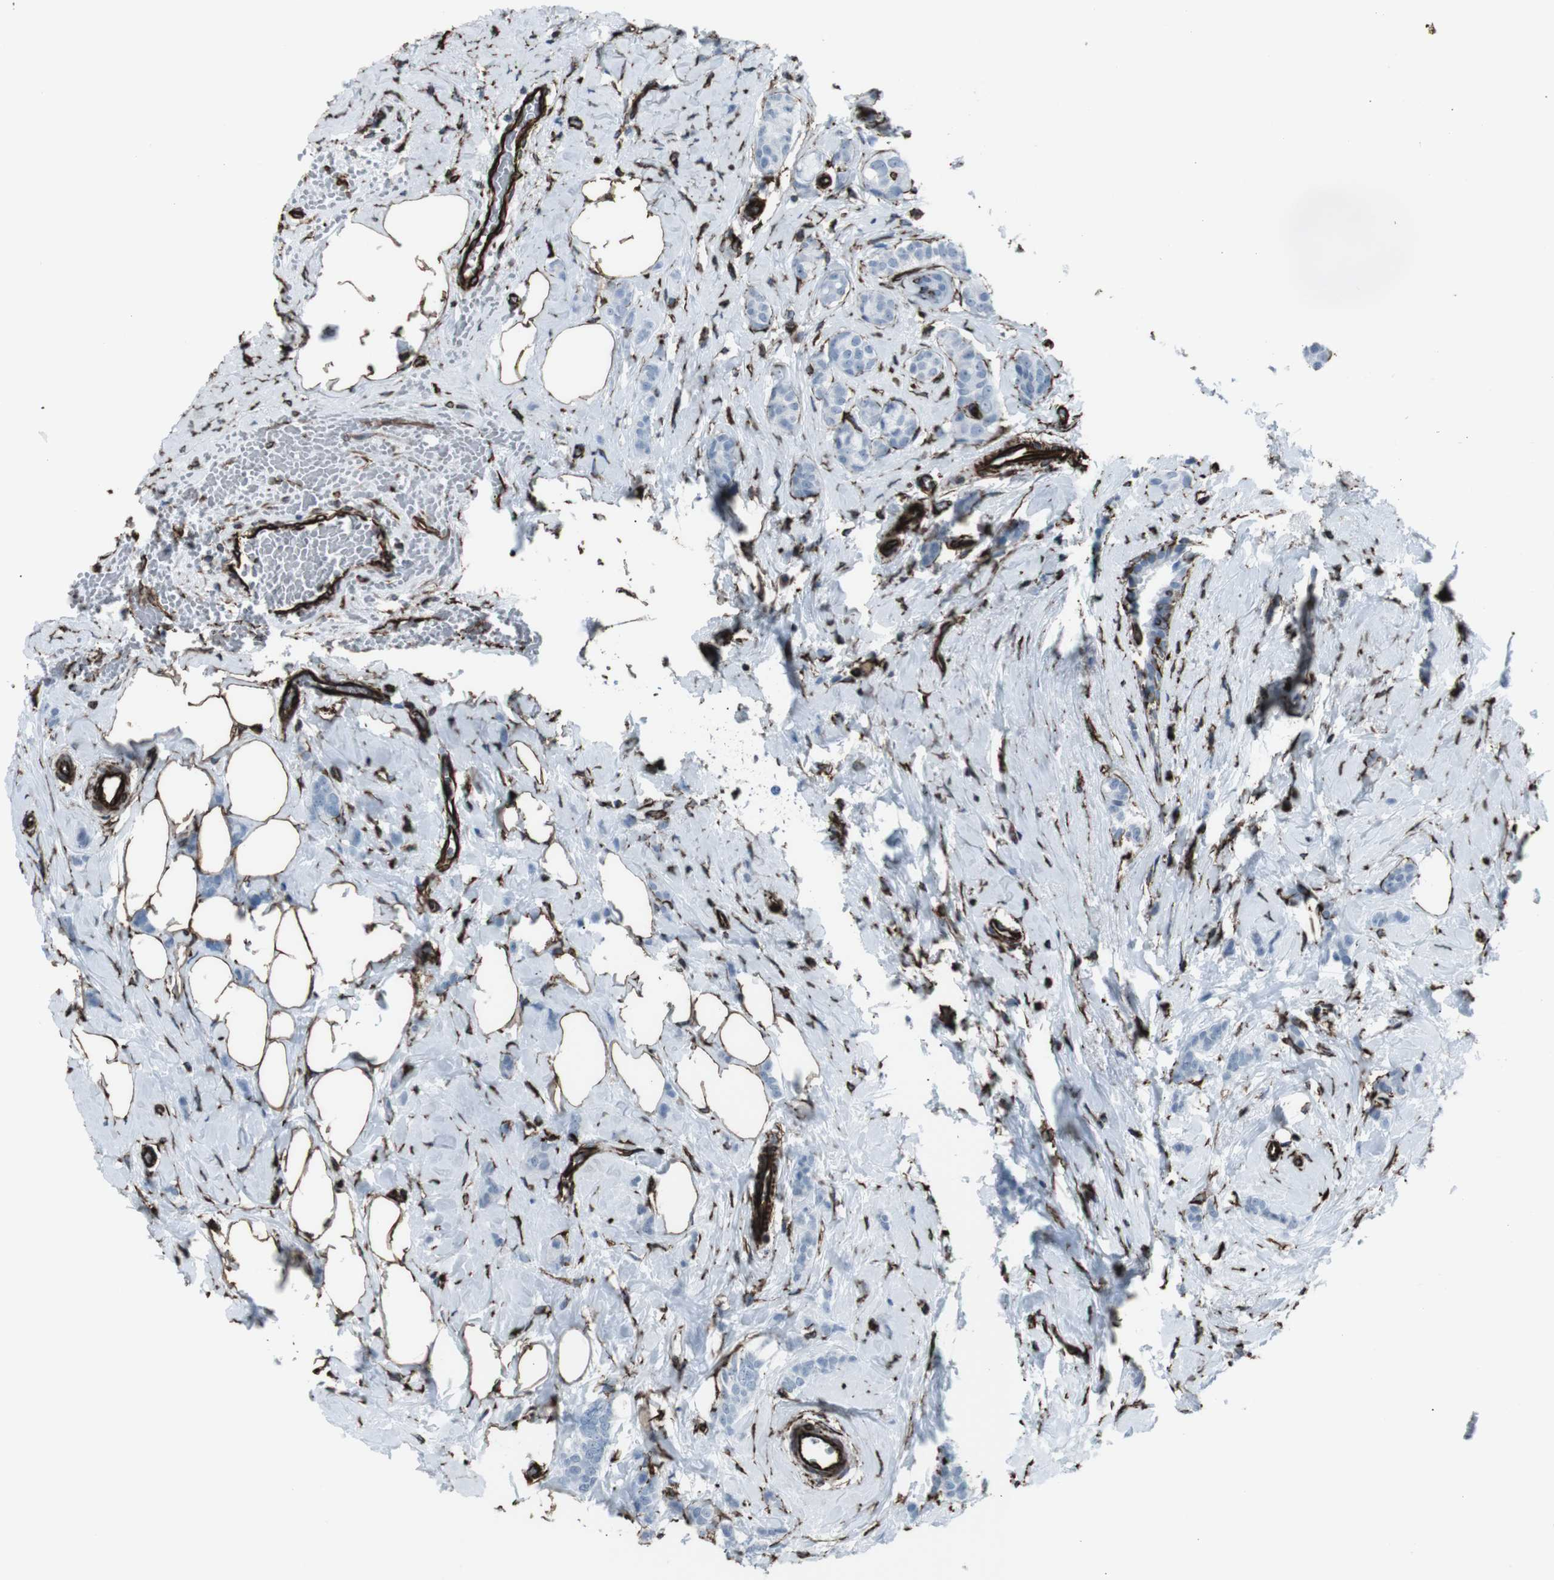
{"staining": {"intensity": "negative", "quantity": "none", "location": "none"}, "tissue": "breast cancer", "cell_type": "Tumor cells", "image_type": "cancer", "snomed": [{"axis": "morphology", "description": "Lobular carcinoma"}, {"axis": "topography", "description": "Breast"}], "caption": "This is an IHC histopathology image of human breast cancer. There is no expression in tumor cells.", "gene": "ZDHHC6", "patient": {"sex": "female", "age": 60}}